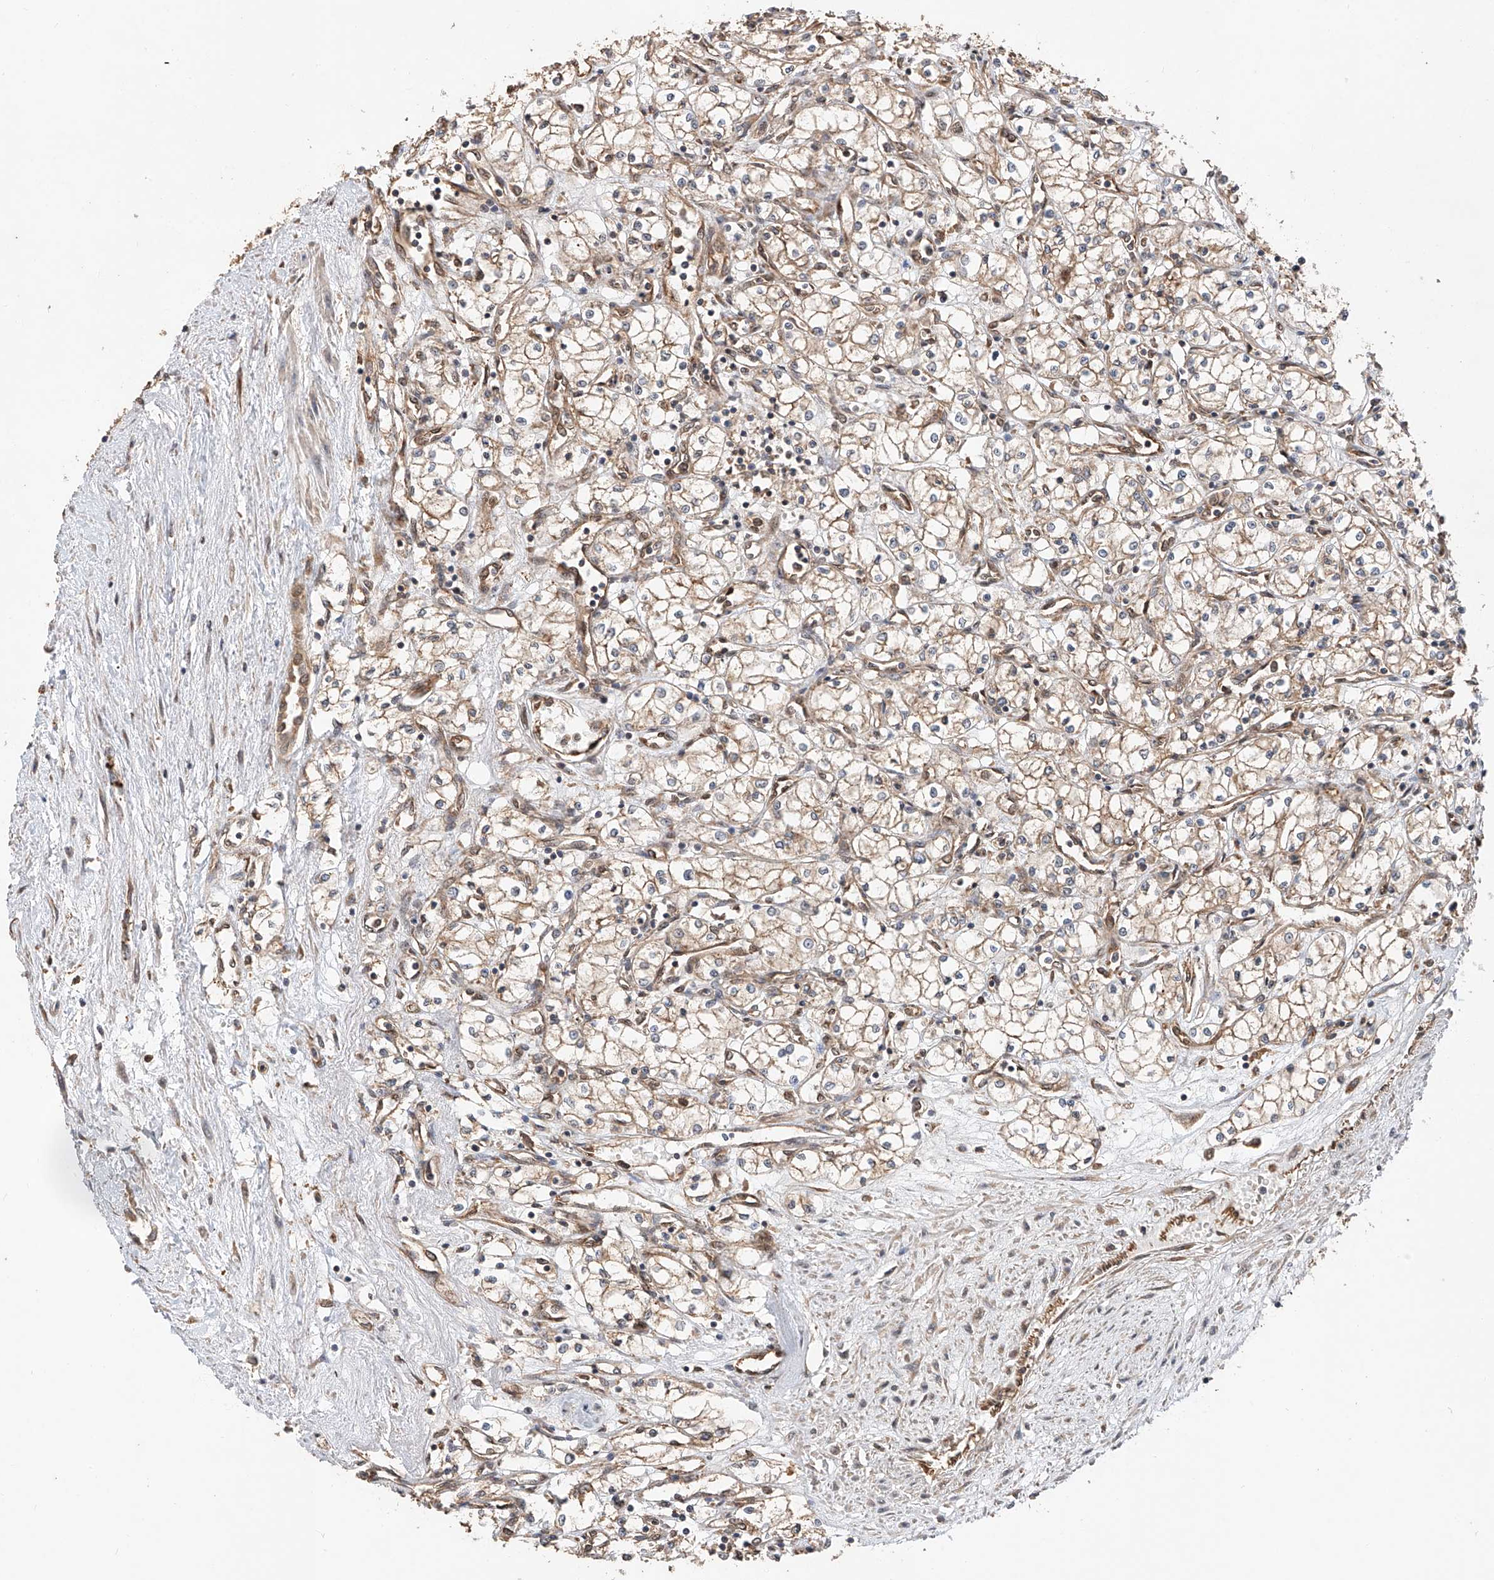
{"staining": {"intensity": "weak", "quantity": ">75%", "location": "cytoplasmic/membranous"}, "tissue": "renal cancer", "cell_type": "Tumor cells", "image_type": "cancer", "snomed": [{"axis": "morphology", "description": "Adenocarcinoma, NOS"}, {"axis": "topography", "description": "Kidney"}], "caption": "Protein expression analysis of adenocarcinoma (renal) exhibits weak cytoplasmic/membranous positivity in approximately >75% of tumor cells.", "gene": "RILPL2", "patient": {"sex": "male", "age": 59}}